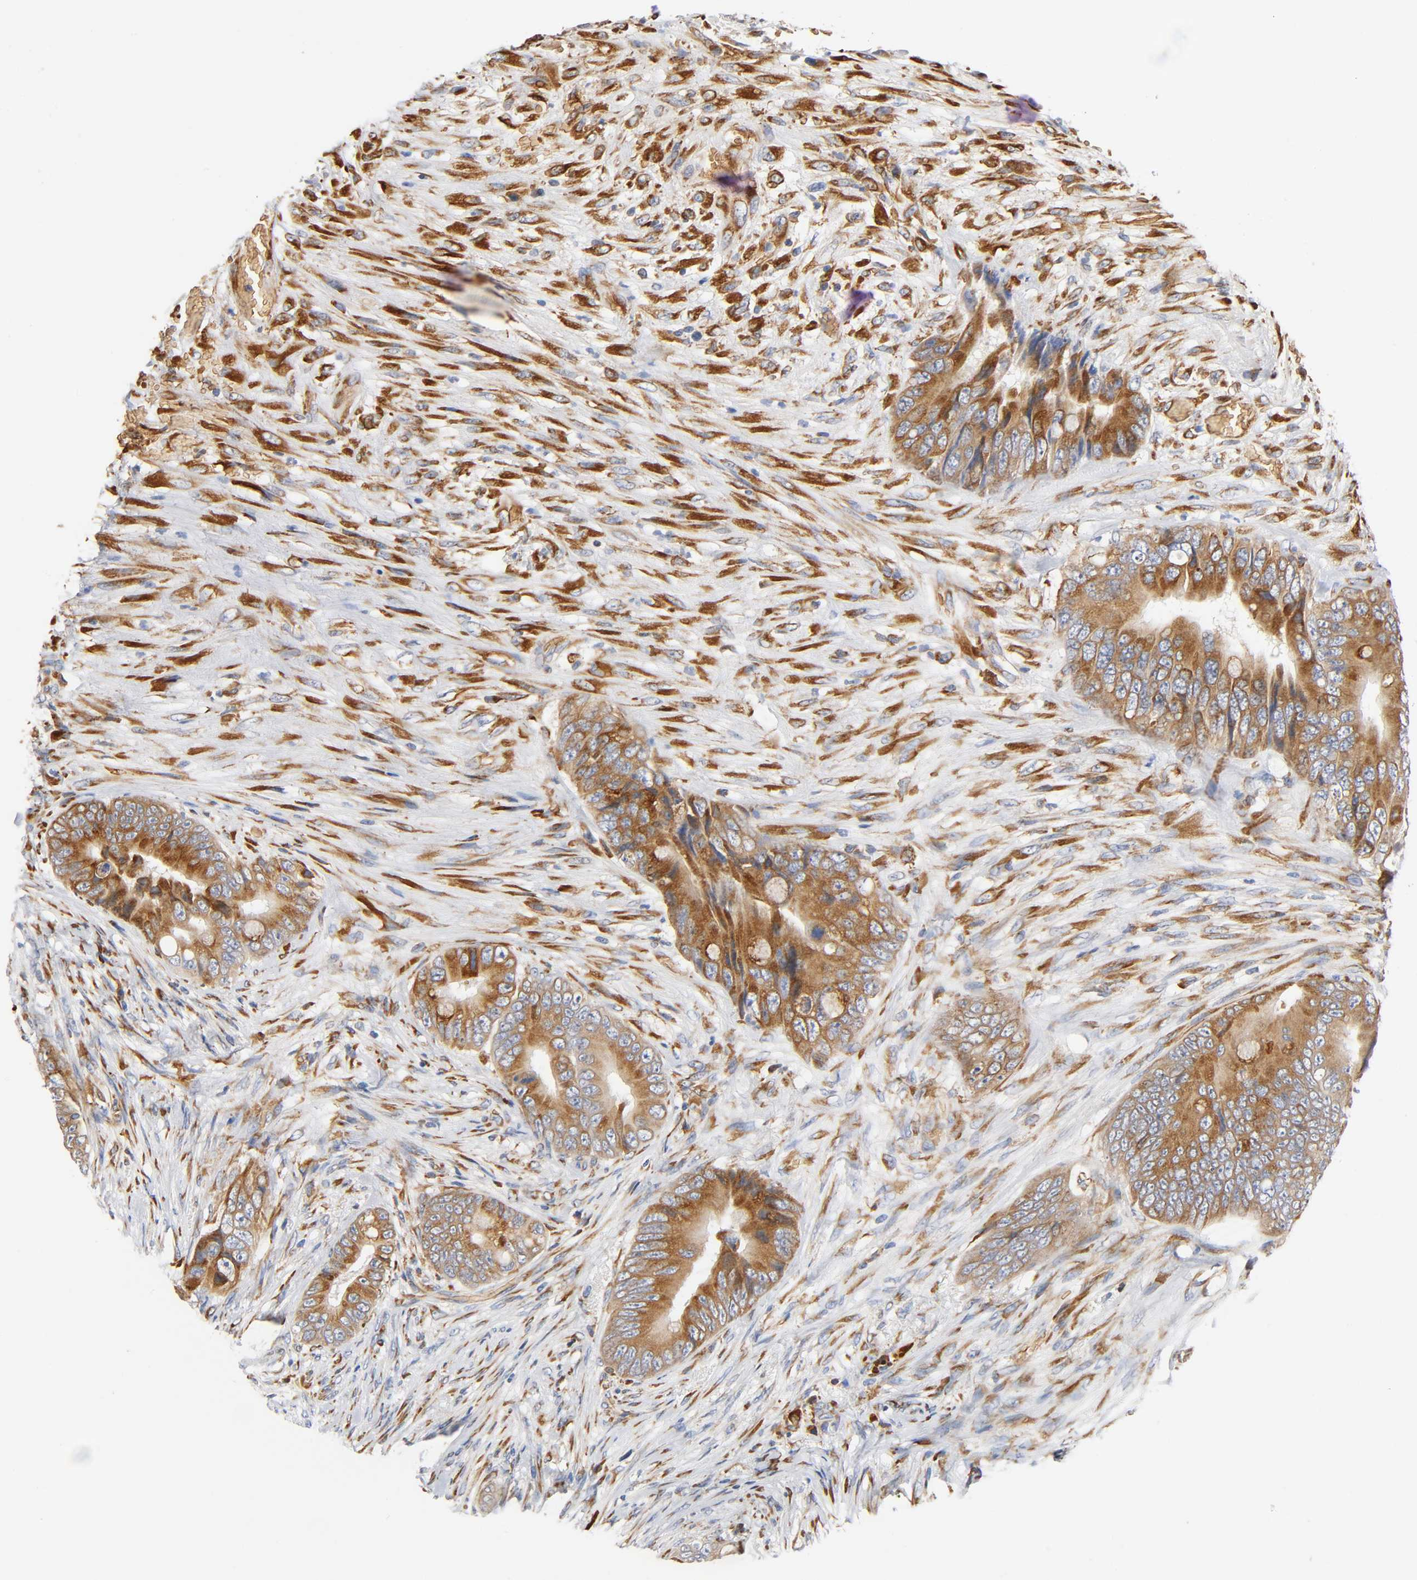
{"staining": {"intensity": "moderate", "quantity": ">75%", "location": "cytoplasmic/membranous"}, "tissue": "colorectal cancer", "cell_type": "Tumor cells", "image_type": "cancer", "snomed": [{"axis": "morphology", "description": "Adenocarcinoma, NOS"}, {"axis": "topography", "description": "Rectum"}], "caption": "Moderate cytoplasmic/membranous positivity is appreciated in about >75% of tumor cells in colorectal adenocarcinoma.", "gene": "UCKL1", "patient": {"sex": "female", "age": 77}}